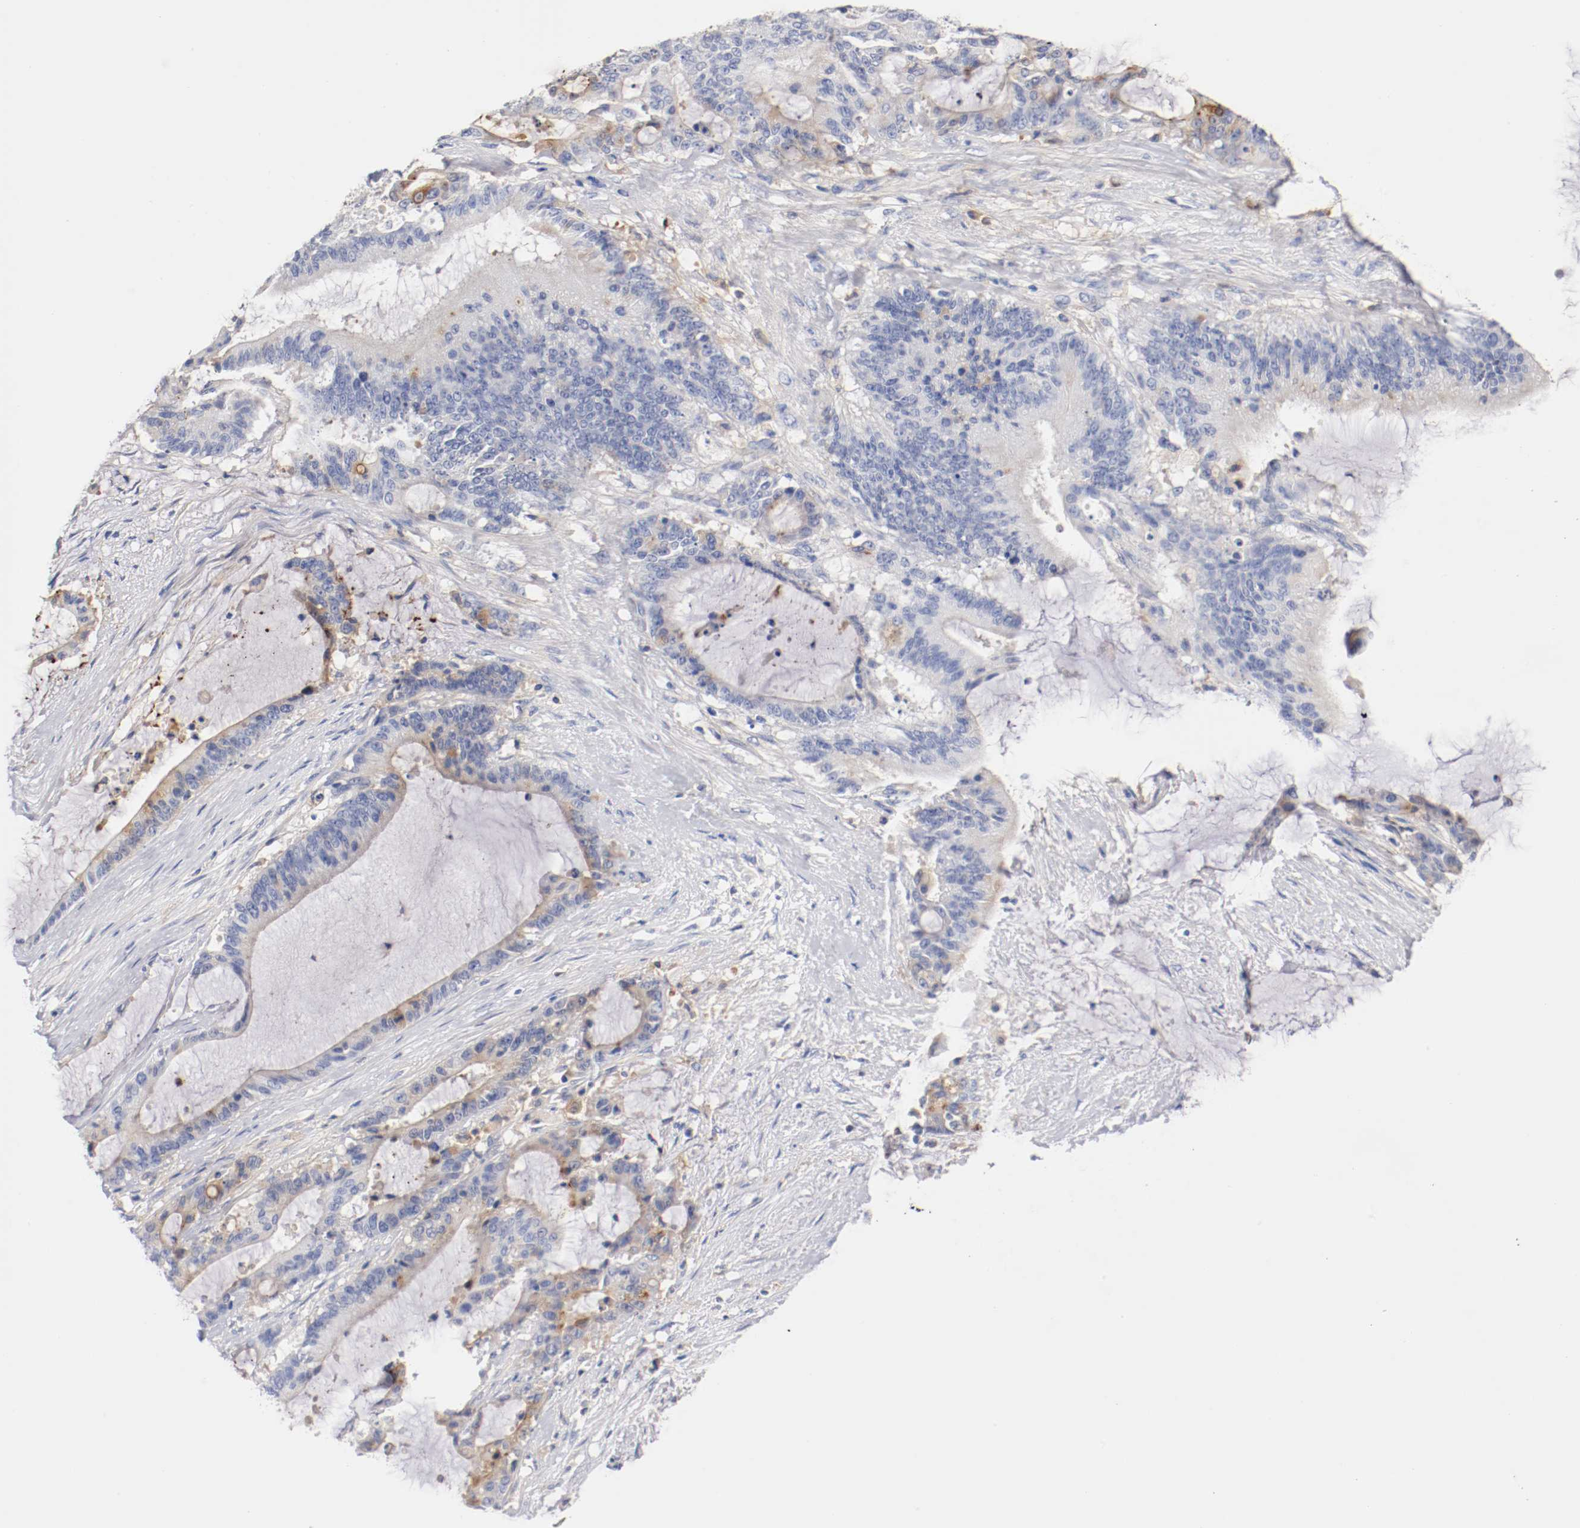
{"staining": {"intensity": "moderate", "quantity": "25%-75%", "location": "cytoplasmic/membranous"}, "tissue": "liver cancer", "cell_type": "Tumor cells", "image_type": "cancer", "snomed": [{"axis": "morphology", "description": "Cholangiocarcinoma"}, {"axis": "topography", "description": "Liver"}], "caption": "Protein analysis of liver cancer (cholangiocarcinoma) tissue shows moderate cytoplasmic/membranous staining in about 25%-75% of tumor cells.", "gene": "FGFBP1", "patient": {"sex": "female", "age": 73}}